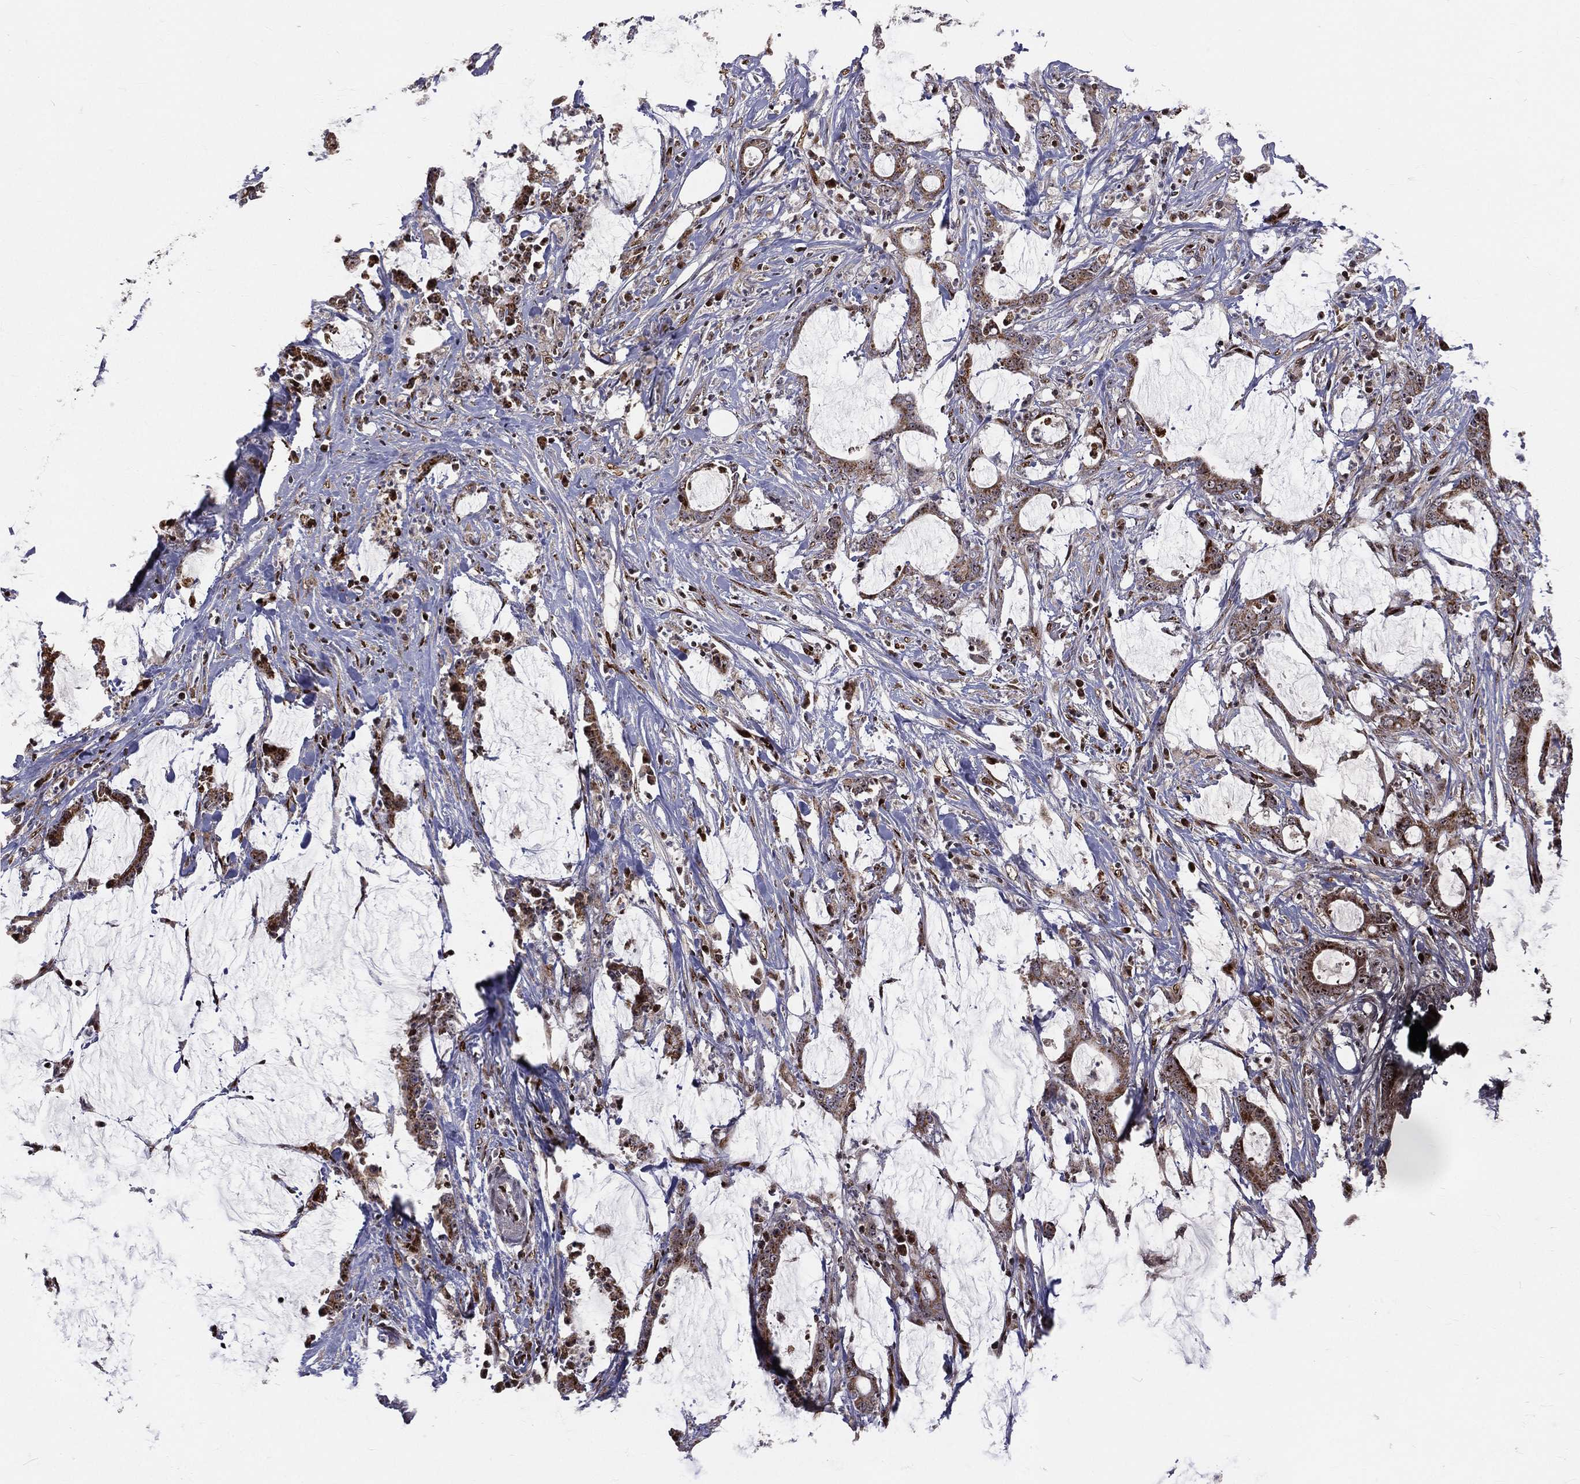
{"staining": {"intensity": "moderate", "quantity": "25%-75%", "location": "cytoplasmic/membranous"}, "tissue": "stomach cancer", "cell_type": "Tumor cells", "image_type": "cancer", "snomed": [{"axis": "morphology", "description": "Adenocarcinoma, NOS"}, {"axis": "topography", "description": "Stomach, upper"}], "caption": "IHC staining of stomach cancer, which reveals medium levels of moderate cytoplasmic/membranous expression in approximately 25%-75% of tumor cells indicating moderate cytoplasmic/membranous protein positivity. The staining was performed using DAB (brown) for protein detection and nuclei were counterstained in hematoxylin (blue).", "gene": "ZEB1", "patient": {"sex": "male", "age": 68}}